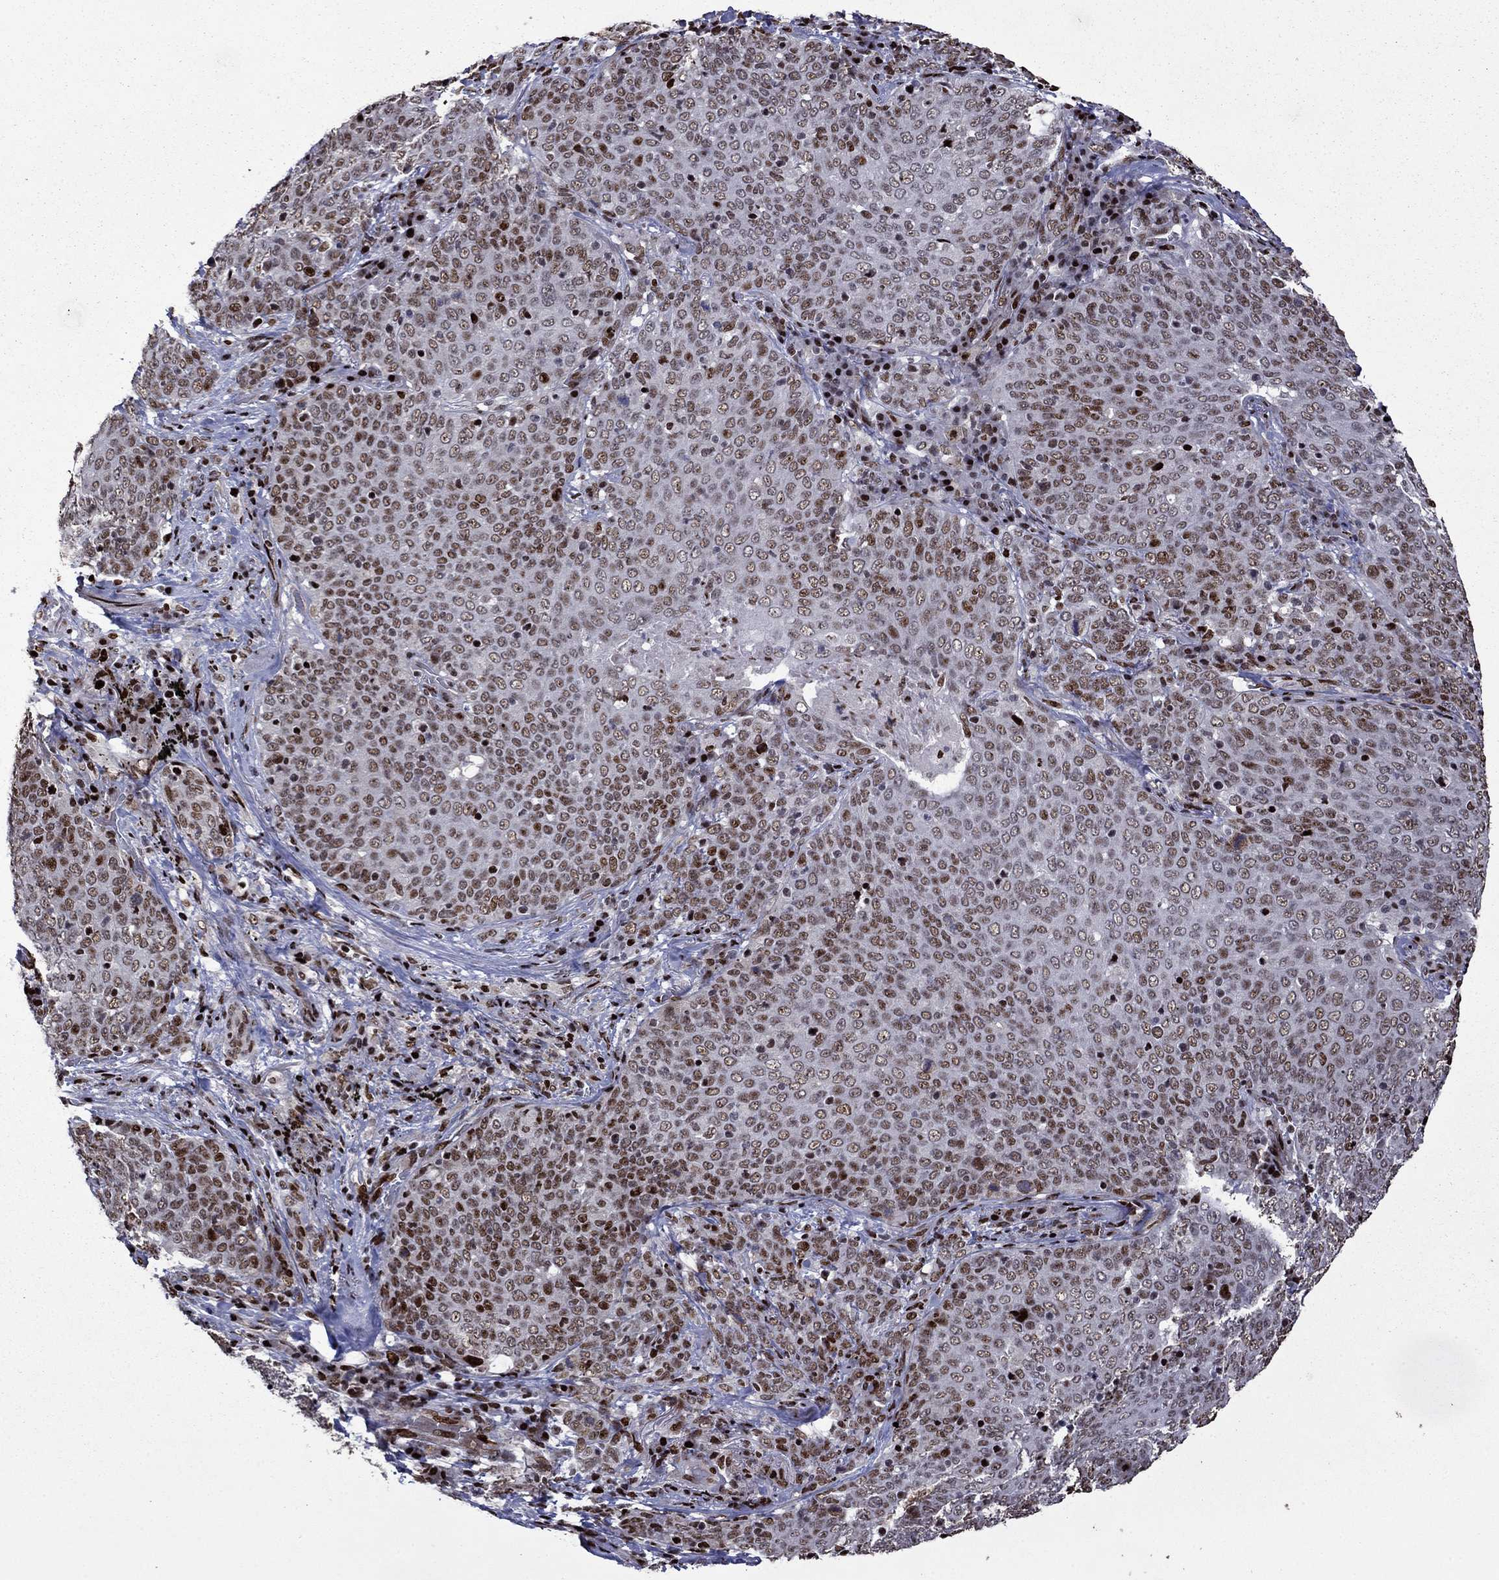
{"staining": {"intensity": "moderate", "quantity": ">75%", "location": "nuclear"}, "tissue": "lung cancer", "cell_type": "Tumor cells", "image_type": "cancer", "snomed": [{"axis": "morphology", "description": "Squamous cell carcinoma, NOS"}, {"axis": "topography", "description": "Lung"}], "caption": "DAB (3,3'-diaminobenzidine) immunohistochemical staining of squamous cell carcinoma (lung) shows moderate nuclear protein expression in approximately >75% of tumor cells. Using DAB (brown) and hematoxylin (blue) stains, captured at high magnification using brightfield microscopy.", "gene": "LIMK1", "patient": {"sex": "male", "age": 82}}